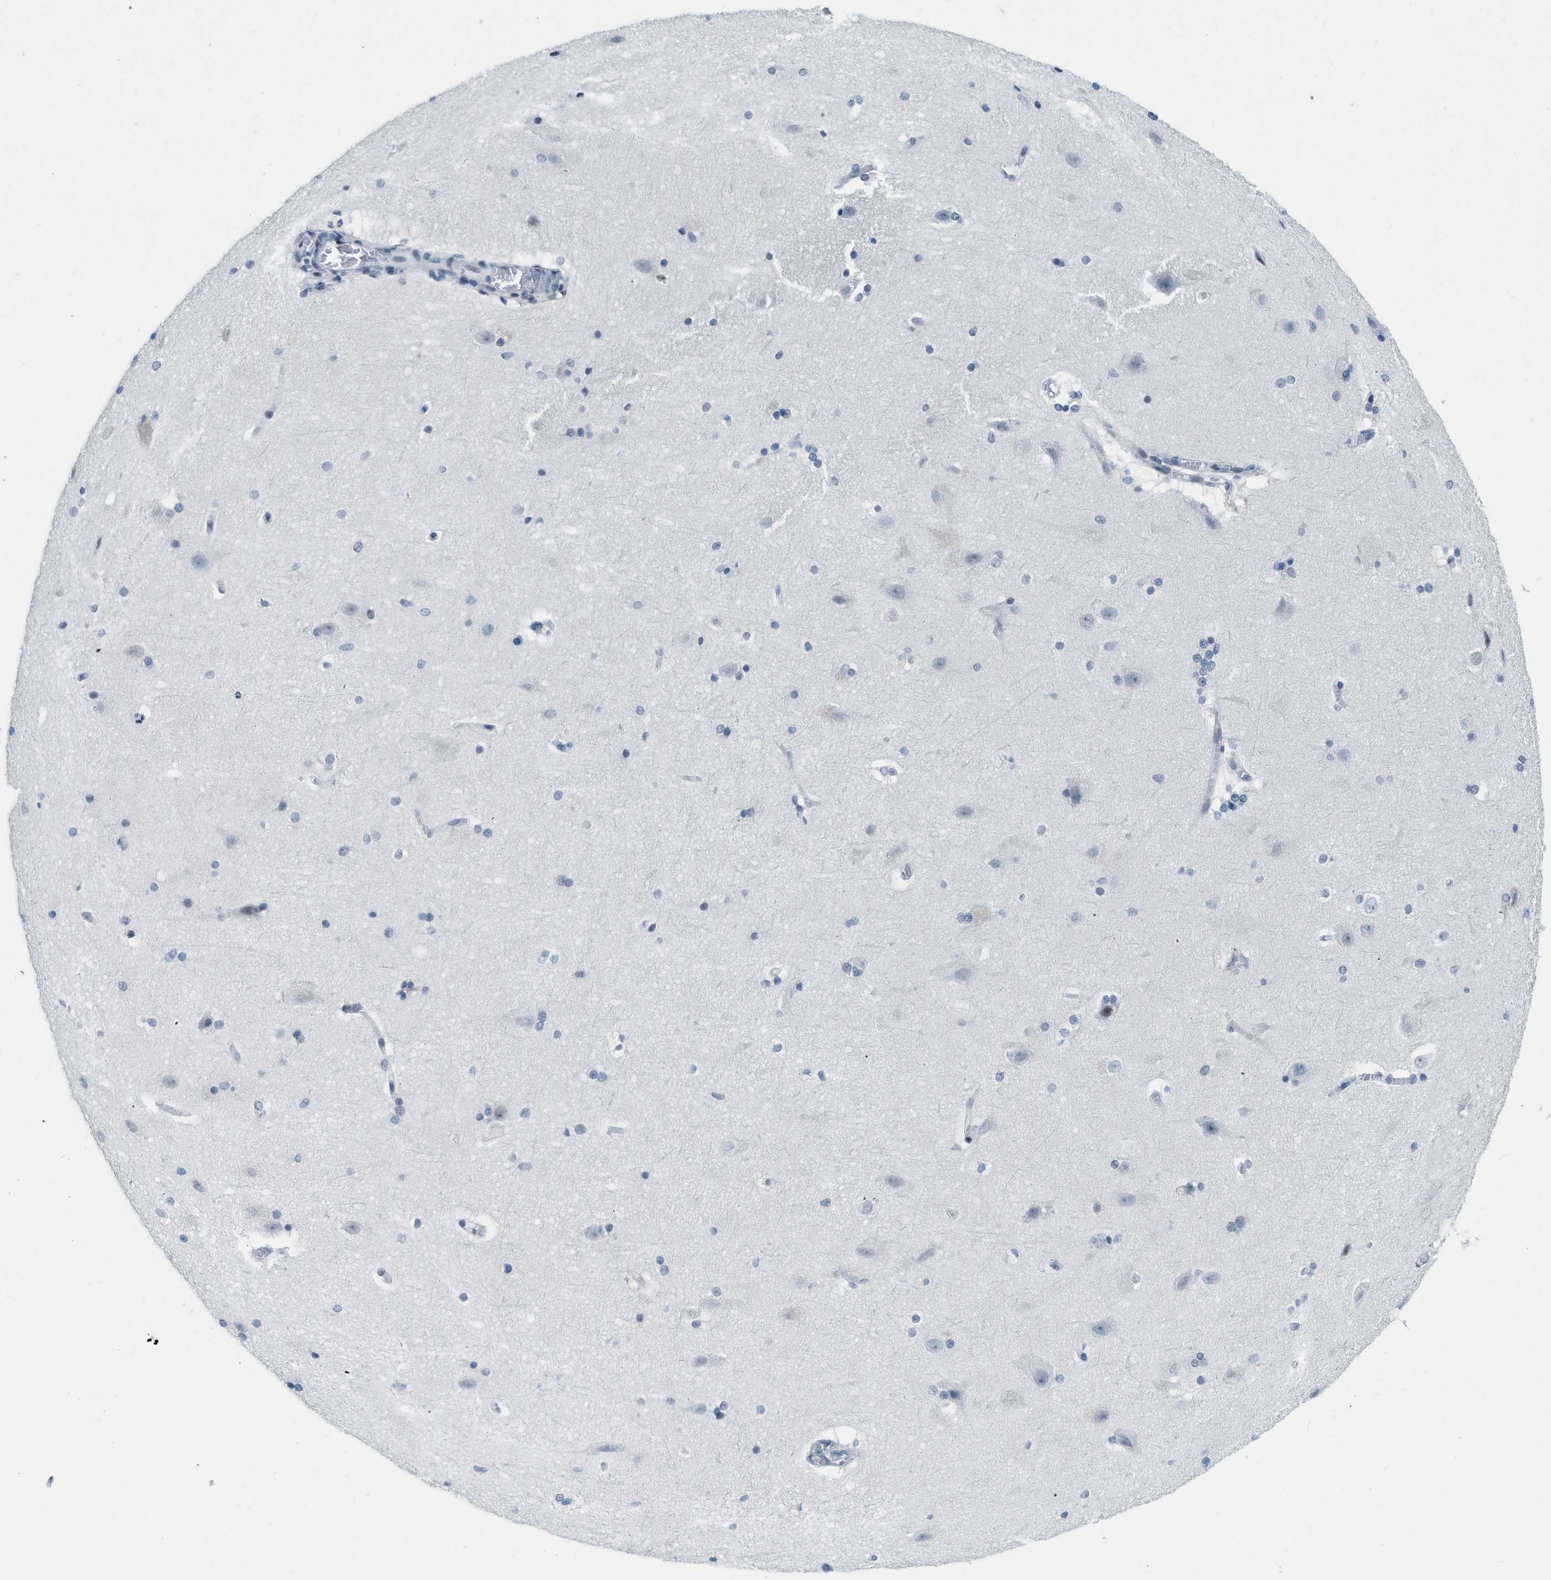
{"staining": {"intensity": "negative", "quantity": "none", "location": "none"}, "tissue": "cerebral cortex", "cell_type": "Endothelial cells", "image_type": "normal", "snomed": [{"axis": "morphology", "description": "Normal tissue, NOS"}, {"axis": "topography", "description": "Cerebral cortex"}, {"axis": "topography", "description": "Hippocampus"}], "caption": "Immunohistochemical staining of normal human cerebral cortex reveals no significant positivity in endothelial cells. Brightfield microscopy of IHC stained with DAB (3,3'-diaminobenzidine) (brown) and hematoxylin (blue), captured at high magnification.", "gene": "PBX1", "patient": {"sex": "female", "age": 19}}